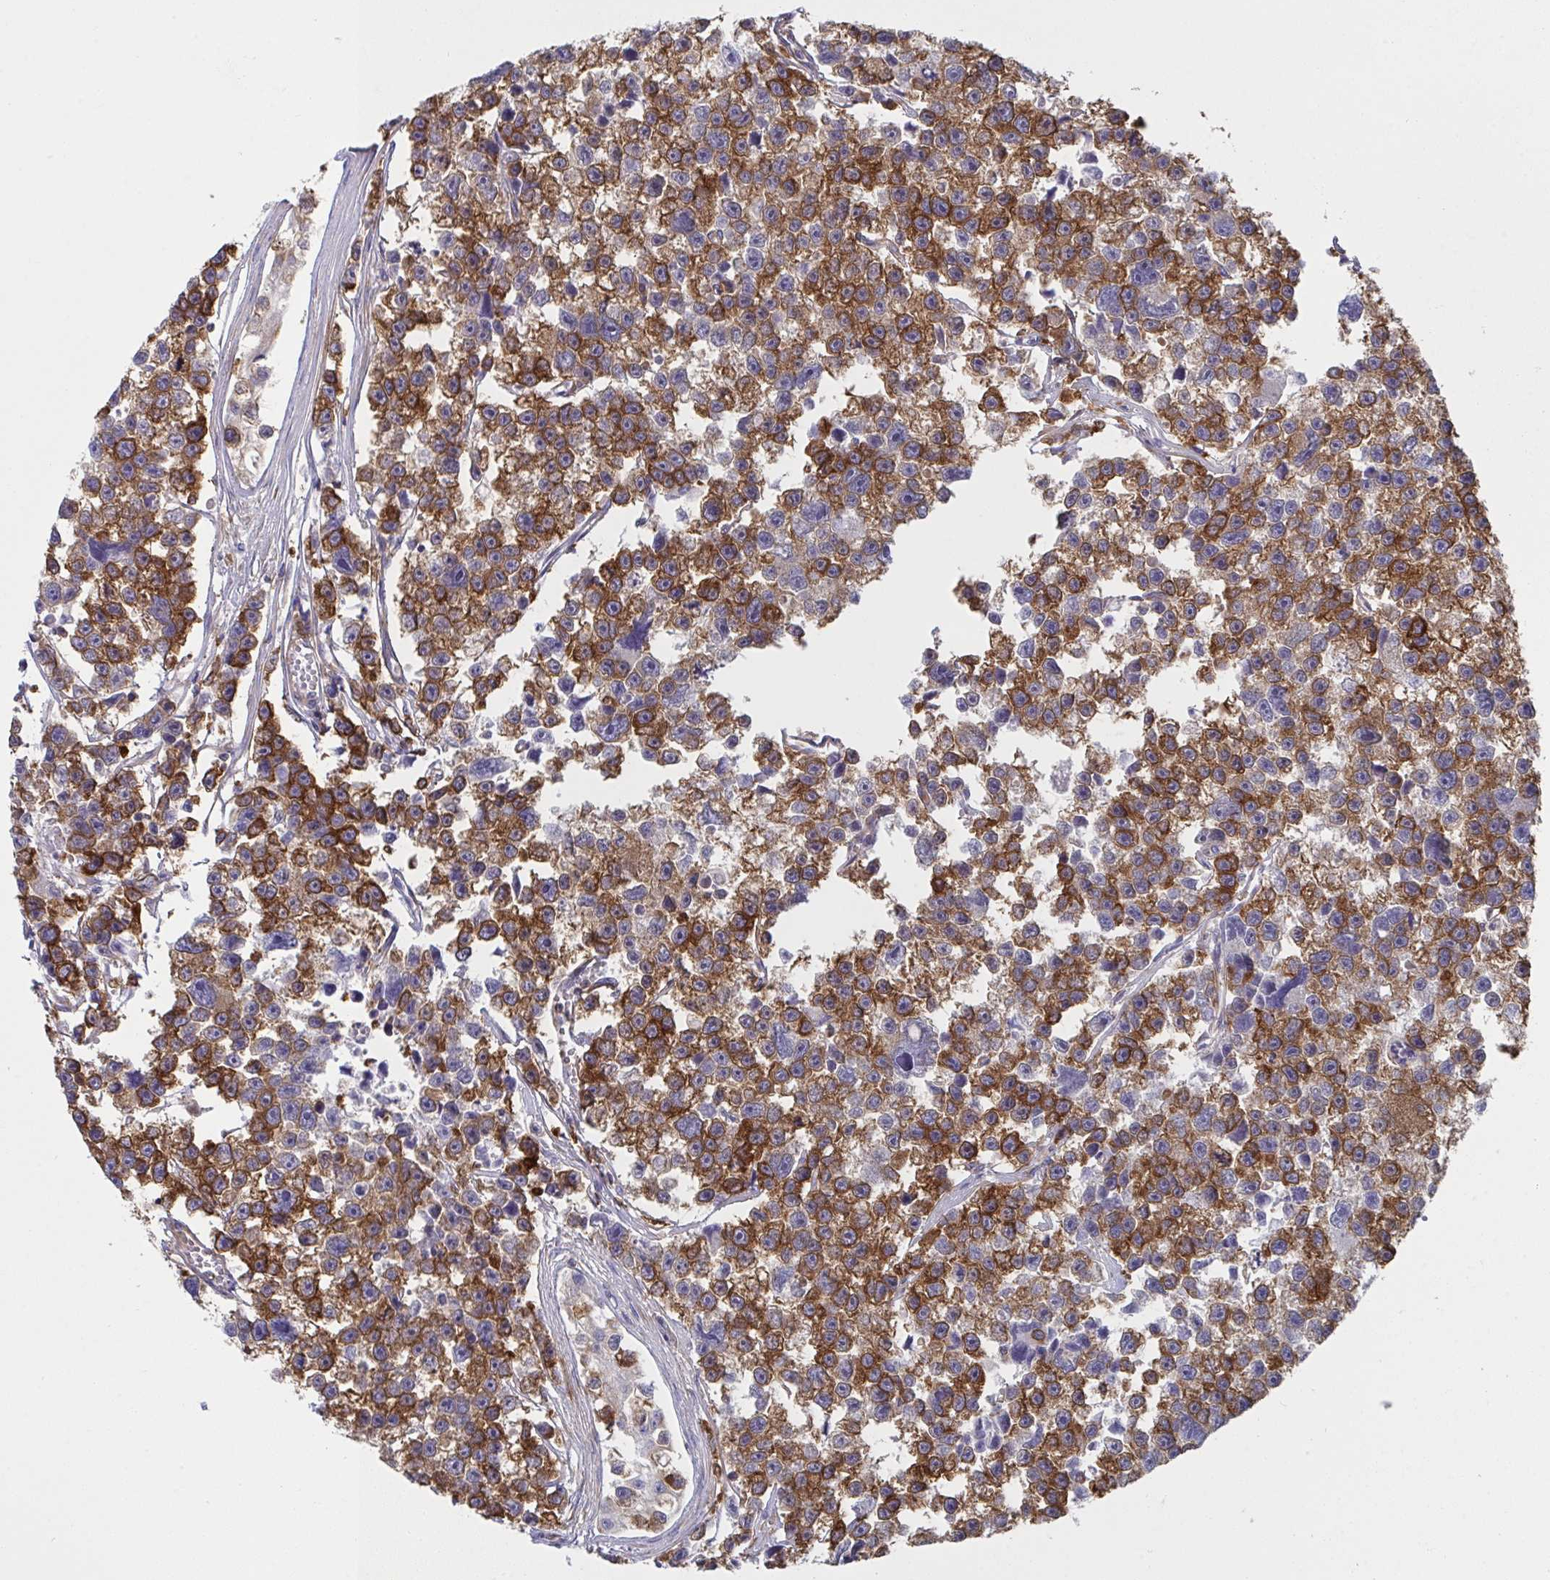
{"staining": {"intensity": "strong", "quantity": ">75%", "location": "cytoplasmic/membranous"}, "tissue": "testis cancer", "cell_type": "Tumor cells", "image_type": "cancer", "snomed": [{"axis": "morphology", "description": "Seminoma, NOS"}, {"axis": "topography", "description": "Testis"}], "caption": "IHC (DAB (3,3'-diaminobenzidine)) staining of human seminoma (testis) exhibits strong cytoplasmic/membranous protein positivity in approximately >75% of tumor cells.", "gene": "WNK1", "patient": {"sex": "male", "age": 26}}